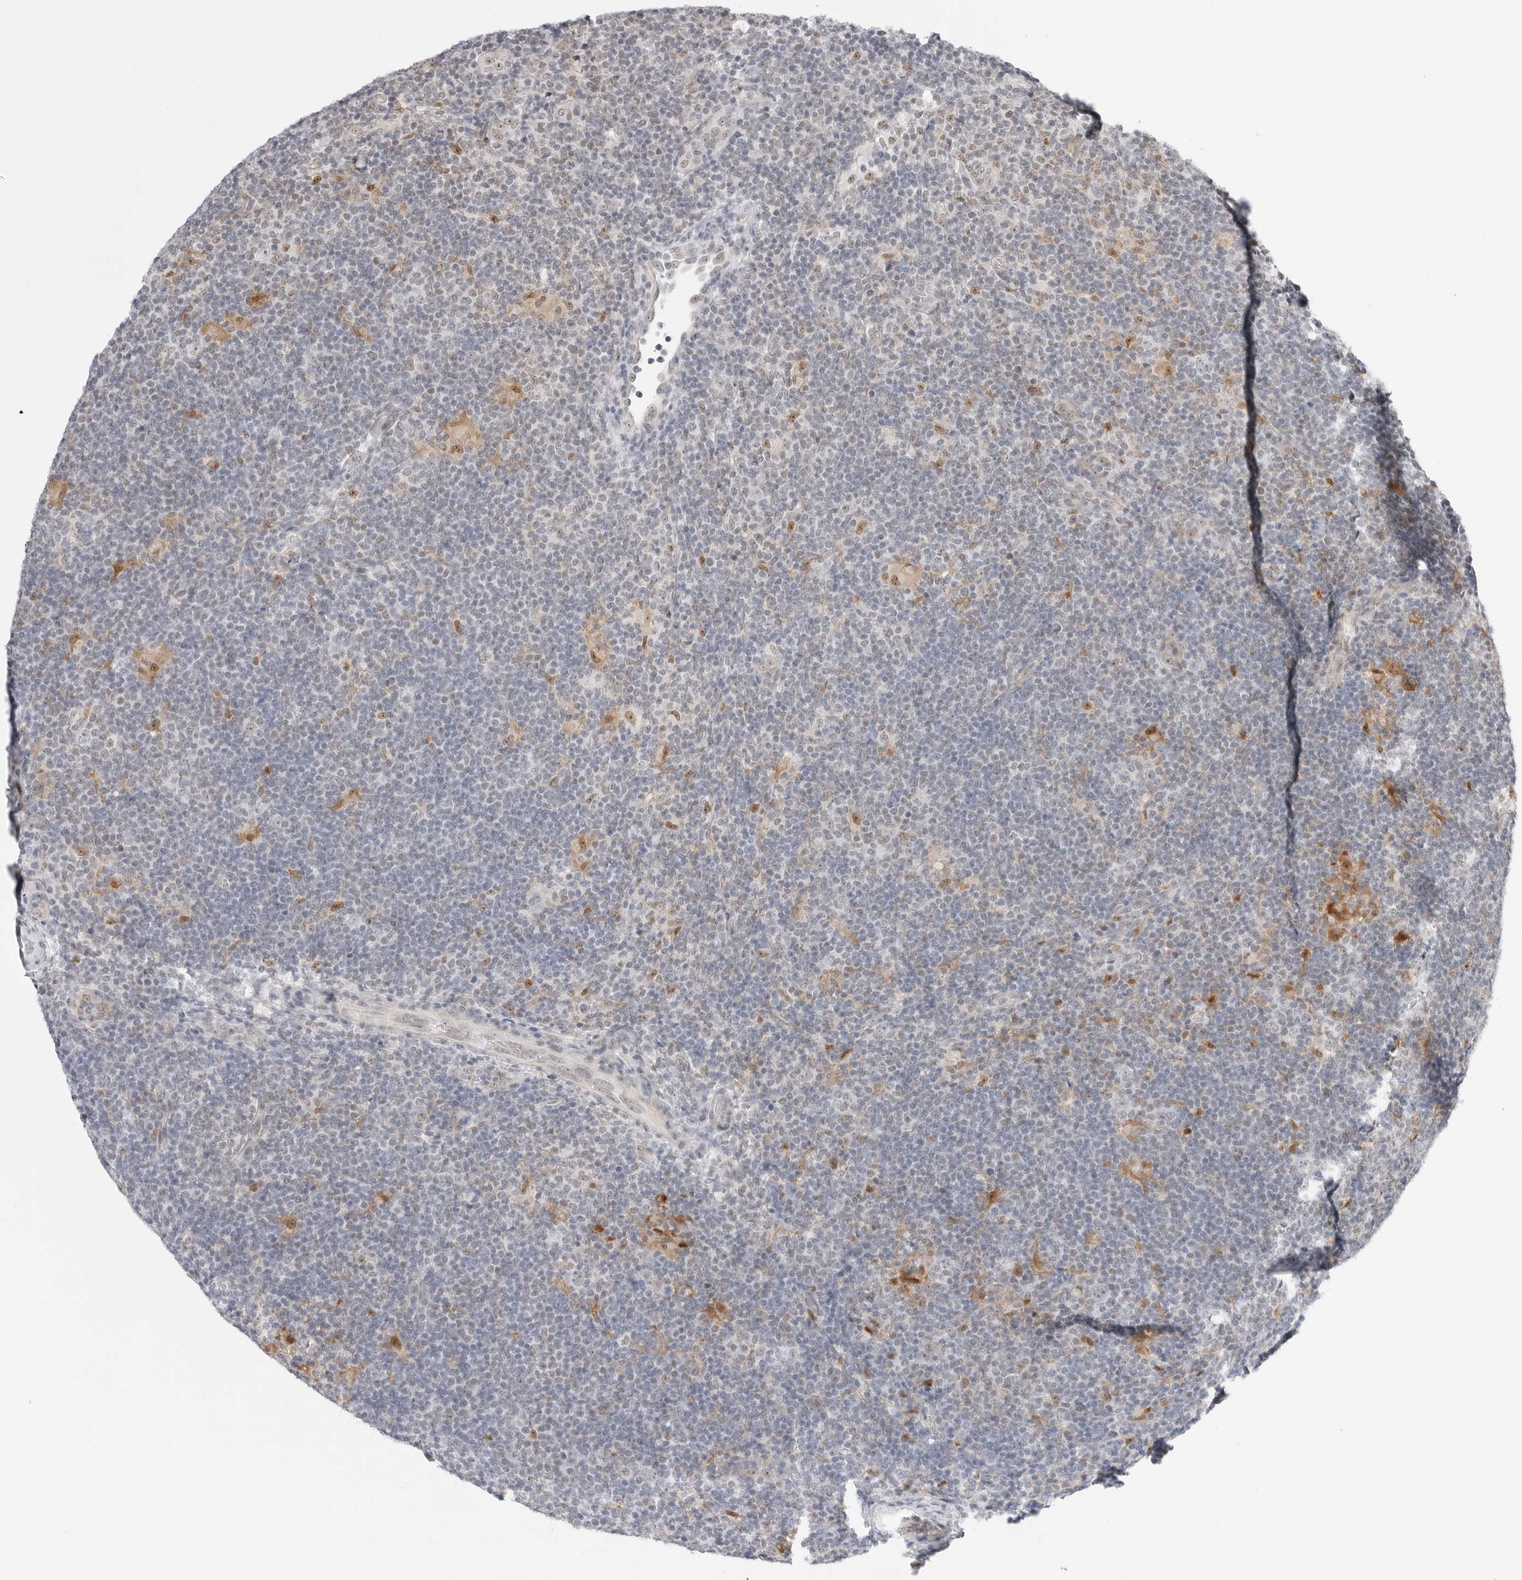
{"staining": {"intensity": "moderate", "quantity": "25%-75%", "location": "nuclear"}, "tissue": "lymphoma", "cell_type": "Tumor cells", "image_type": "cancer", "snomed": [{"axis": "morphology", "description": "Hodgkin's disease, NOS"}, {"axis": "topography", "description": "Lymph node"}], "caption": "A photomicrograph of lymphoma stained for a protein exhibits moderate nuclear brown staining in tumor cells. Immunohistochemistry stains the protein of interest in brown and the nuclei are stained blue.", "gene": "C1orf162", "patient": {"sex": "female", "age": 57}}